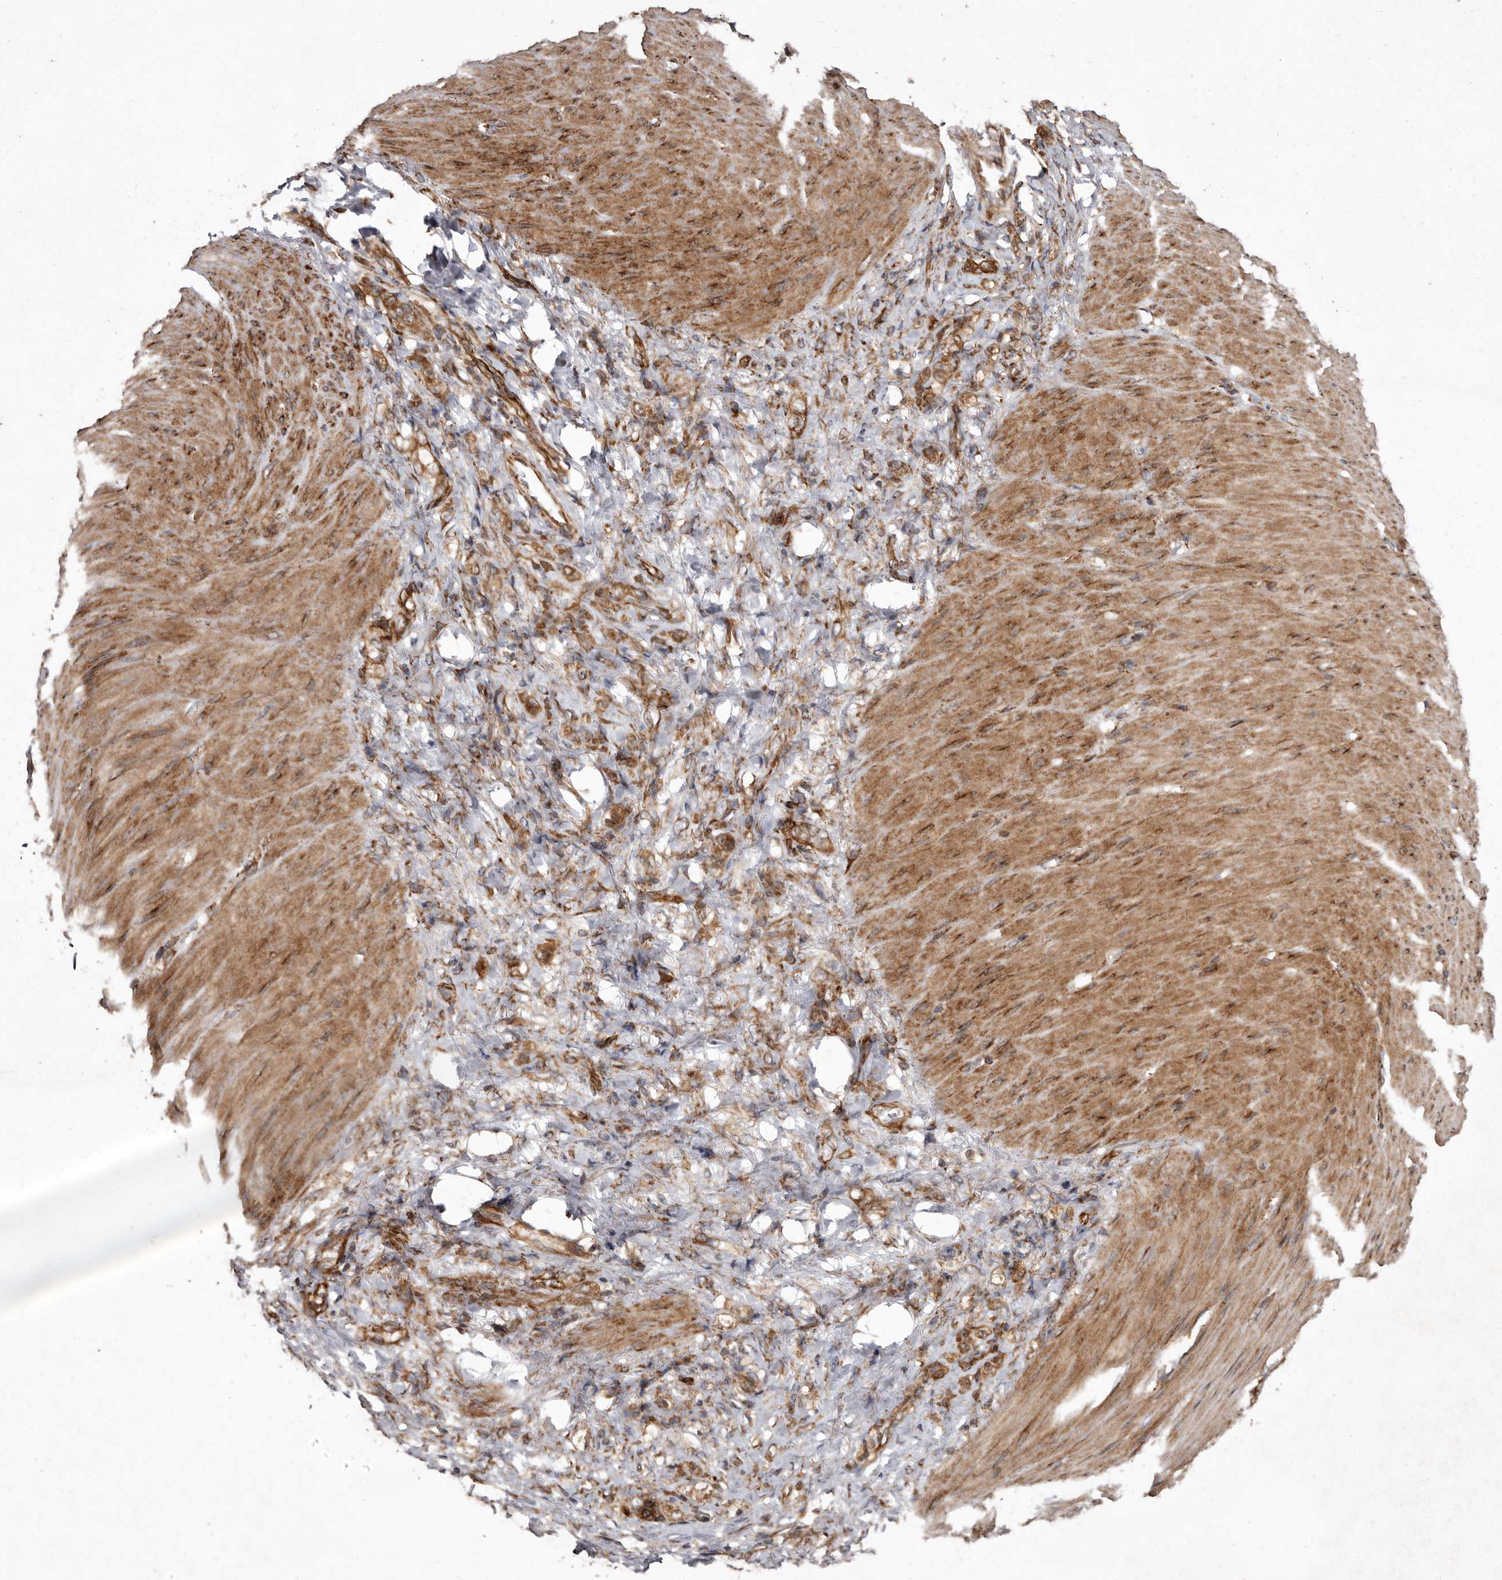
{"staining": {"intensity": "moderate", "quantity": ">75%", "location": "cytoplasmic/membranous"}, "tissue": "stomach cancer", "cell_type": "Tumor cells", "image_type": "cancer", "snomed": [{"axis": "morphology", "description": "Normal tissue, NOS"}, {"axis": "morphology", "description": "Adenocarcinoma, NOS"}, {"axis": "topography", "description": "Stomach"}], "caption": "Protein expression analysis of stomach cancer displays moderate cytoplasmic/membranous positivity in approximately >75% of tumor cells. The staining was performed using DAB (3,3'-diaminobenzidine) to visualize the protein expression in brown, while the nuclei were stained in blue with hematoxylin (Magnification: 20x).", "gene": "FLAD1", "patient": {"sex": "male", "age": 82}}